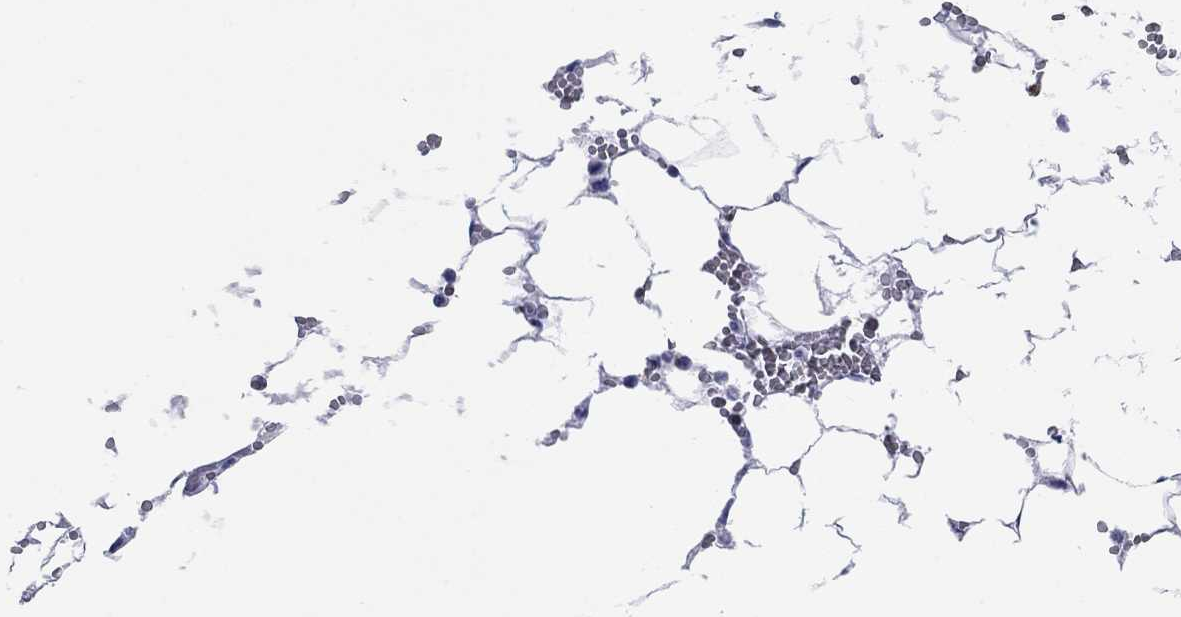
{"staining": {"intensity": "negative", "quantity": "none", "location": "none"}, "tissue": "bone marrow", "cell_type": "Hematopoietic cells", "image_type": "normal", "snomed": [{"axis": "morphology", "description": "Normal tissue, NOS"}, {"axis": "topography", "description": "Bone marrow"}], "caption": "This is an immunohistochemistry (IHC) image of normal human bone marrow. There is no positivity in hematopoietic cells.", "gene": "MAGEB6", "patient": {"sex": "female", "age": 64}}